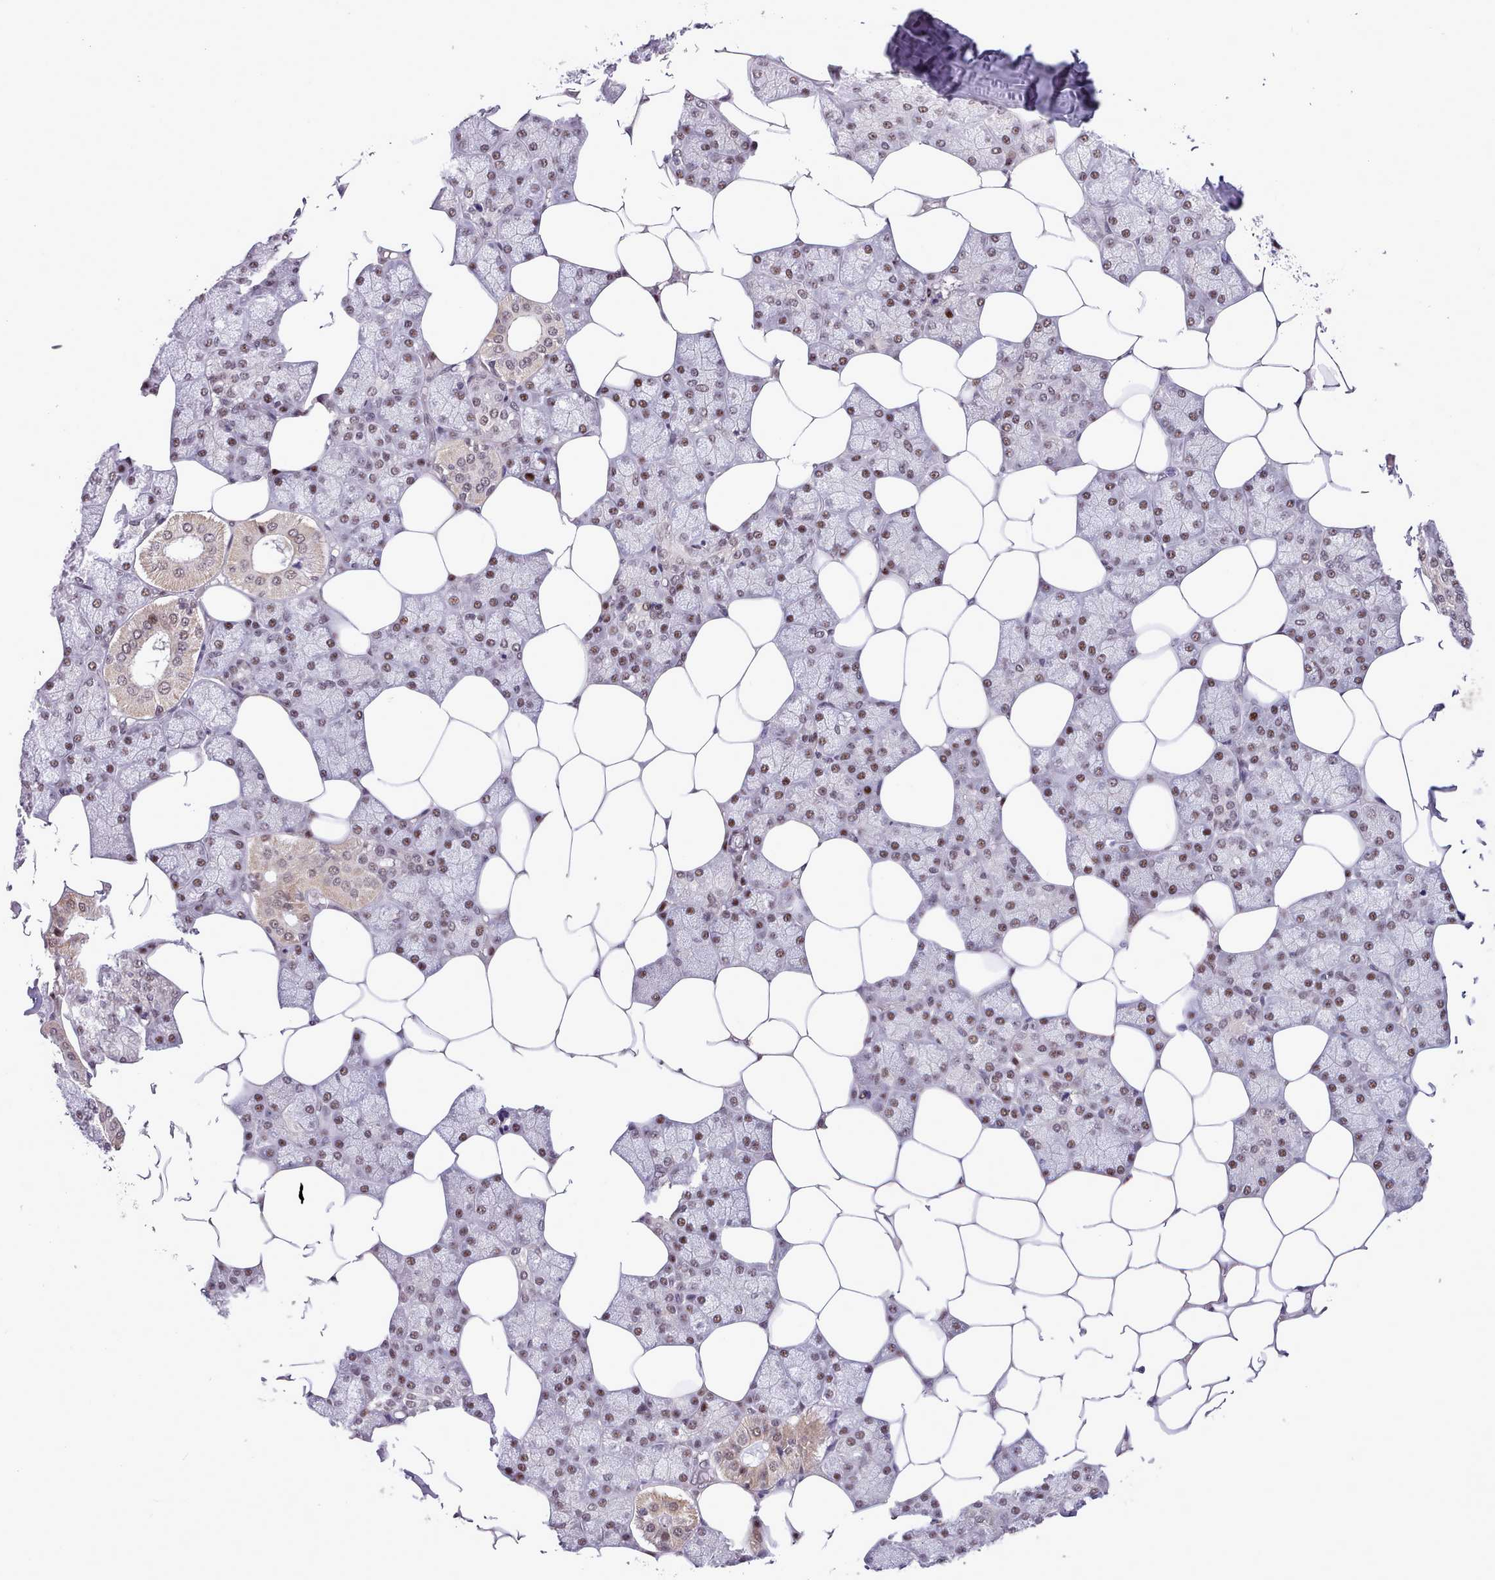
{"staining": {"intensity": "moderate", "quantity": ">75%", "location": "cytoplasmic/membranous,nuclear"}, "tissue": "salivary gland", "cell_type": "Glandular cells", "image_type": "normal", "snomed": [{"axis": "morphology", "description": "Normal tissue, NOS"}, {"axis": "topography", "description": "Salivary gland"}], "caption": "An immunohistochemistry histopathology image of unremarkable tissue is shown. Protein staining in brown shows moderate cytoplasmic/membranous,nuclear positivity in salivary gland within glandular cells.", "gene": "HOXB7", "patient": {"sex": "male", "age": 62}}